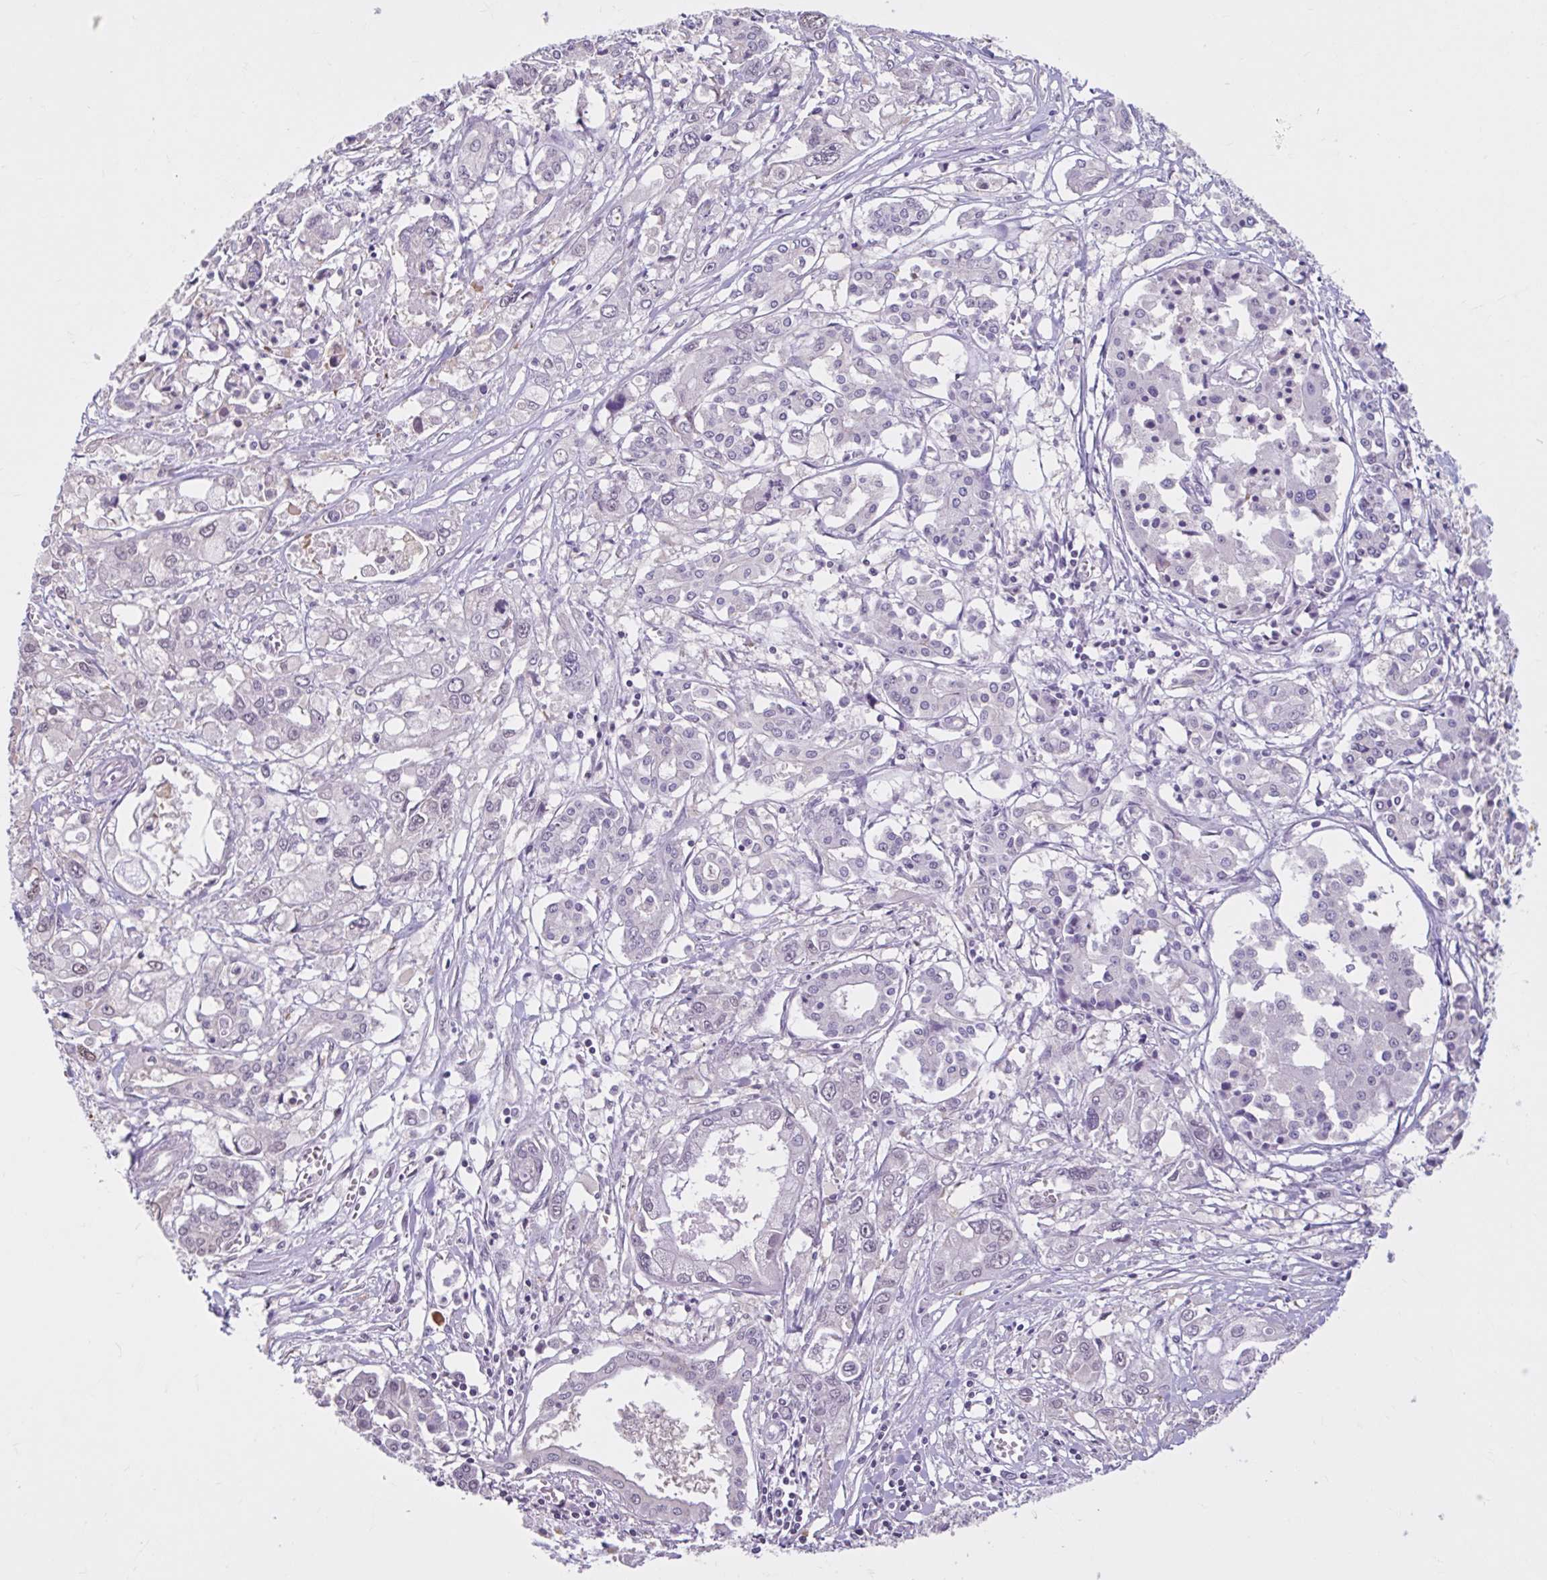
{"staining": {"intensity": "negative", "quantity": "none", "location": "none"}, "tissue": "pancreatic cancer", "cell_type": "Tumor cells", "image_type": "cancer", "snomed": [{"axis": "morphology", "description": "Adenocarcinoma, NOS"}, {"axis": "topography", "description": "Pancreas"}], "caption": "Immunohistochemical staining of human pancreatic adenocarcinoma demonstrates no significant expression in tumor cells.", "gene": "CDH19", "patient": {"sex": "male", "age": 71}}